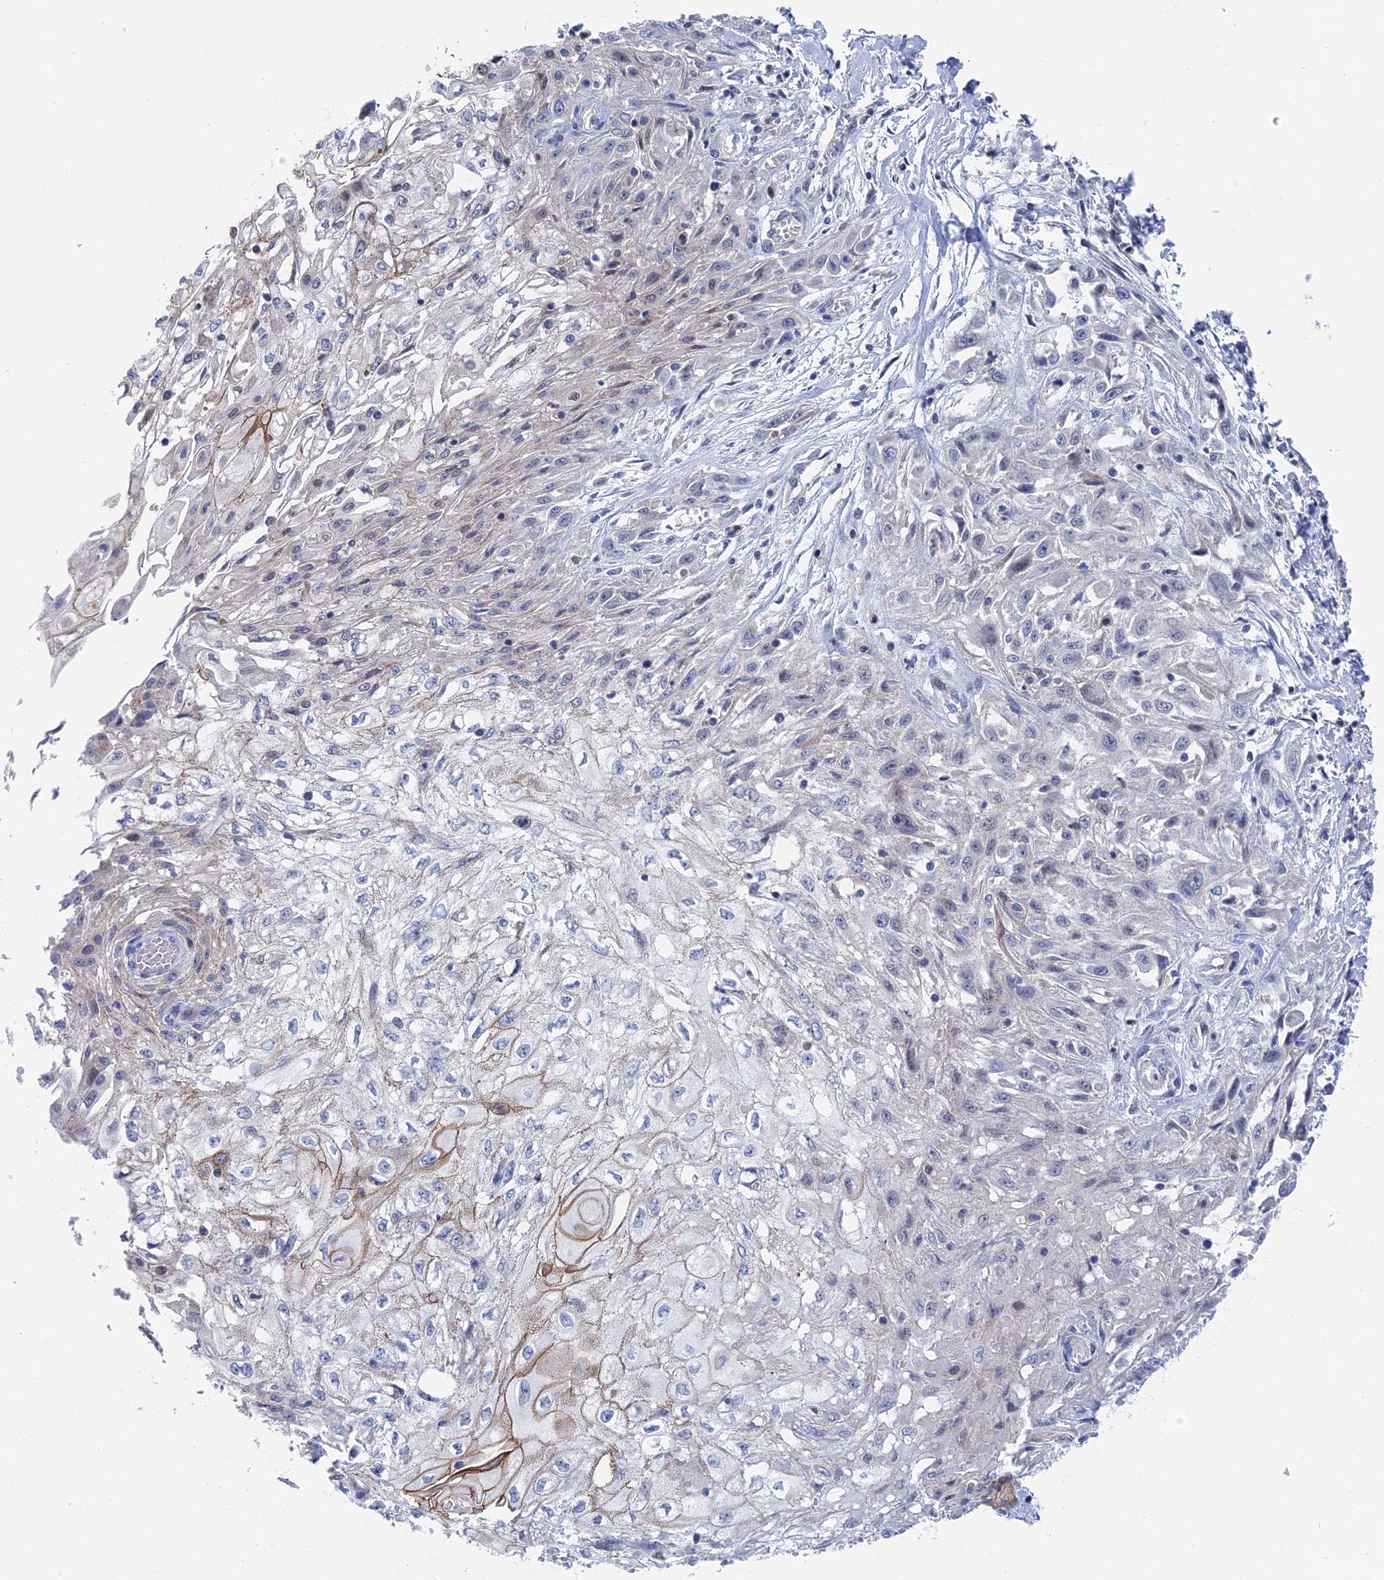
{"staining": {"intensity": "negative", "quantity": "none", "location": "none"}, "tissue": "skin cancer", "cell_type": "Tumor cells", "image_type": "cancer", "snomed": [{"axis": "morphology", "description": "Squamous cell carcinoma, NOS"}, {"axis": "morphology", "description": "Squamous cell carcinoma, metastatic, NOS"}, {"axis": "topography", "description": "Skin"}, {"axis": "topography", "description": "Lymph node"}], "caption": "Tumor cells show no significant expression in skin metastatic squamous cell carcinoma. Brightfield microscopy of IHC stained with DAB (3,3'-diaminobenzidine) (brown) and hematoxylin (blue), captured at high magnification.", "gene": "MTHFSD", "patient": {"sex": "male", "age": 75}}